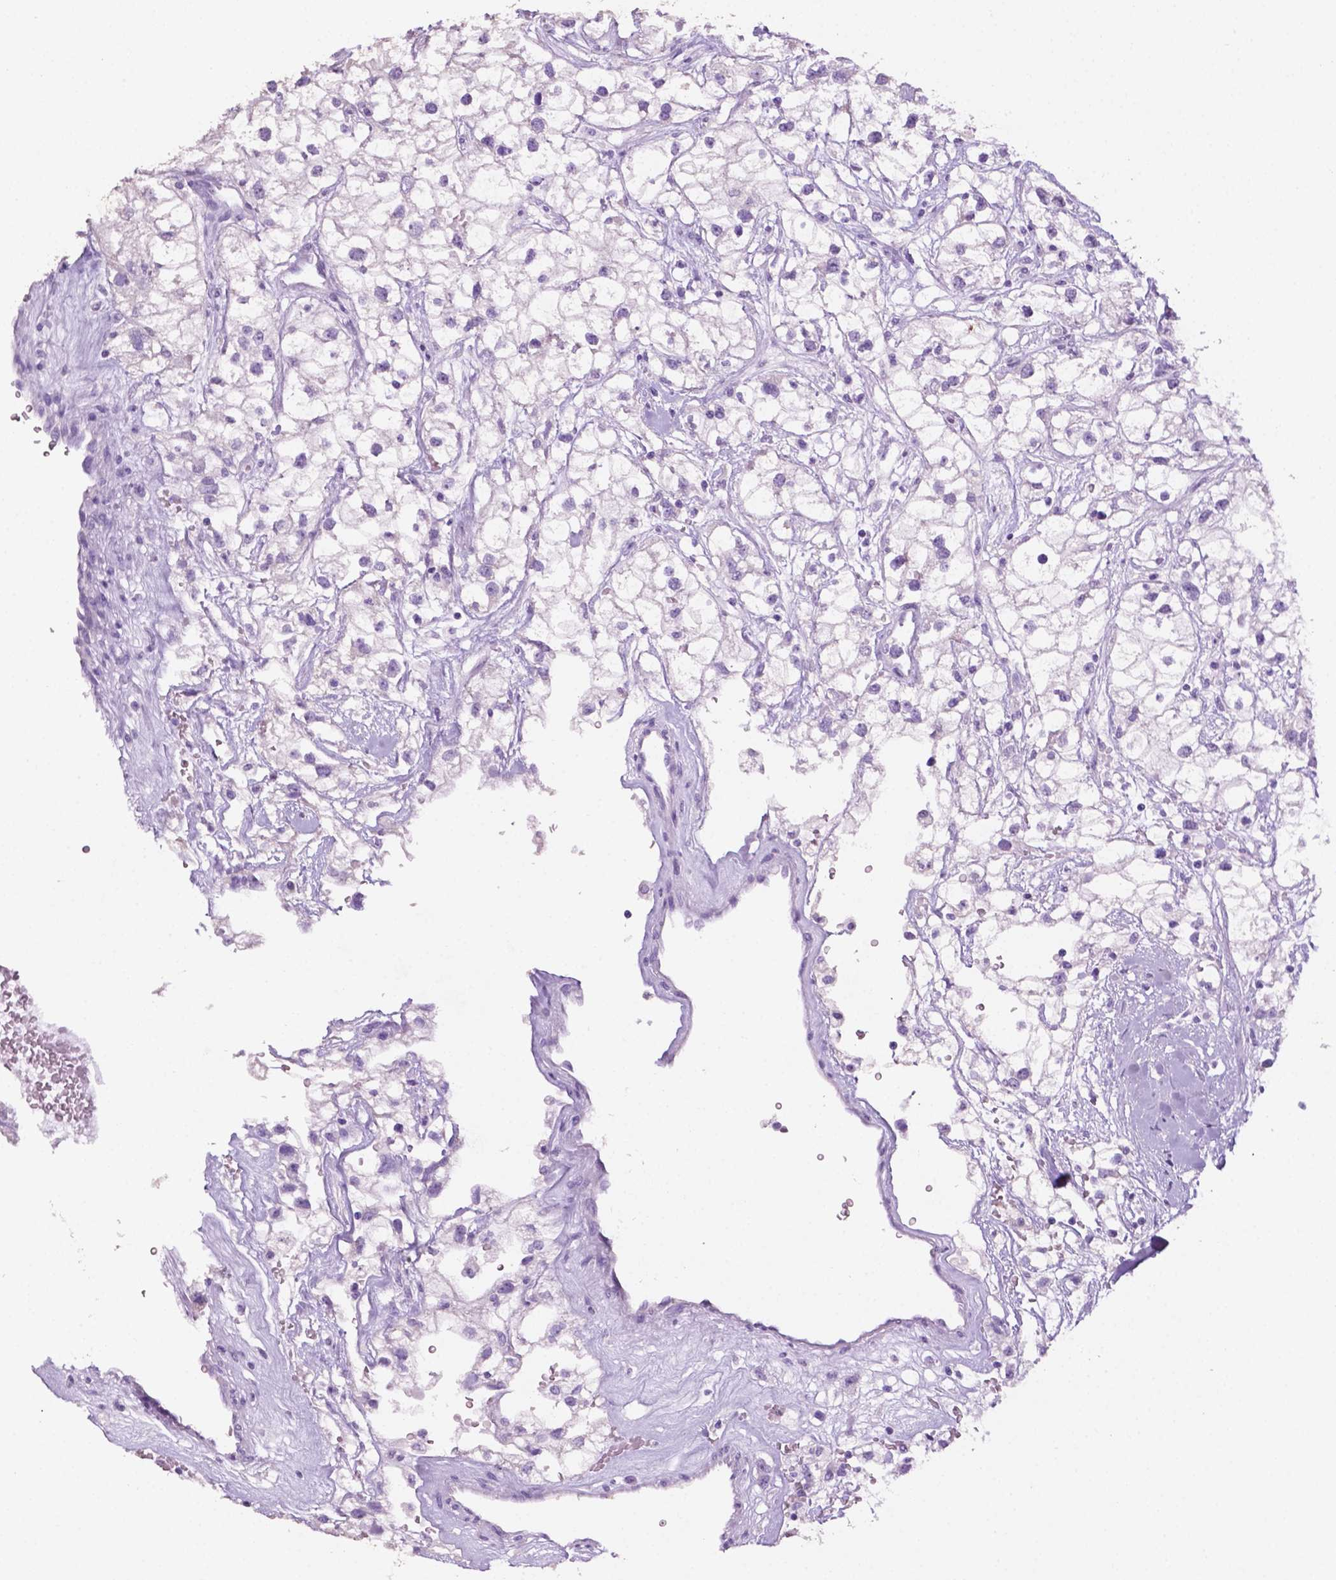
{"staining": {"intensity": "negative", "quantity": "none", "location": "none"}, "tissue": "renal cancer", "cell_type": "Tumor cells", "image_type": "cancer", "snomed": [{"axis": "morphology", "description": "Adenocarcinoma, NOS"}, {"axis": "topography", "description": "Kidney"}], "caption": "Renal cancer (adenocarcinoma) was stained to show a protein in brown. There is no significant expression in tumor cells.", "gene": "PHGR1", "patient": {"sex": "male", "age": 59}}